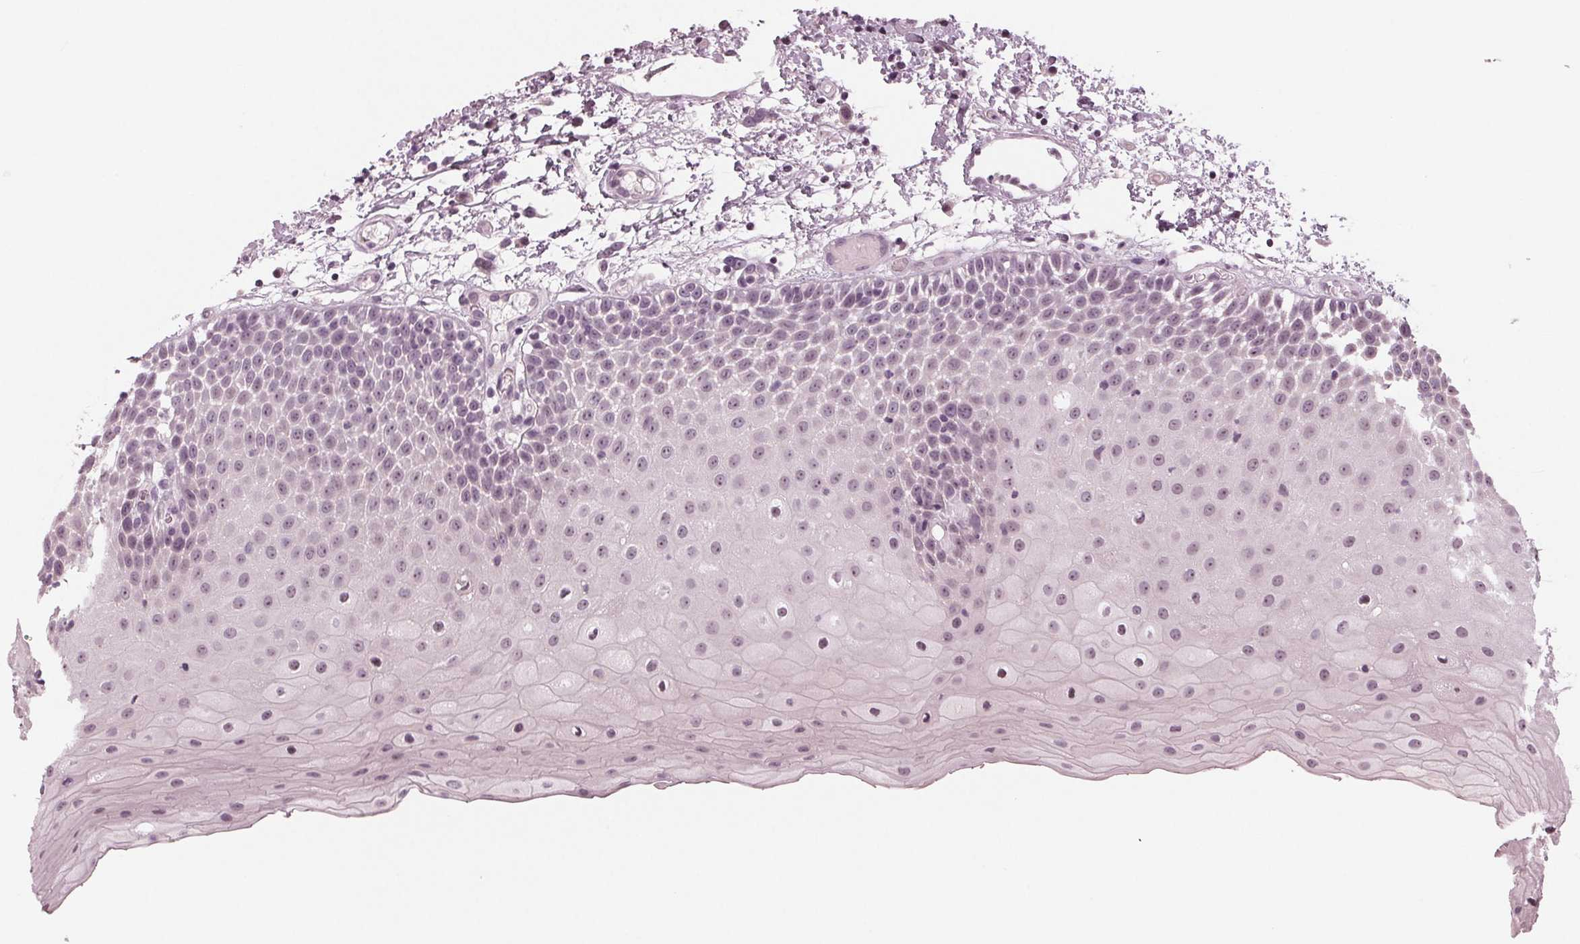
{"staining": {"intensity": "negative", "quantity": "none", "location": "none"}, "tissue": "oral mucosa", "cell_type": "Squamous epithelial cells", "image_type": "normal", "snomed": [{"axis": "morphology", "description": "Normal tissue, NOS"}, {"axis": "topography", "description": "Oral tissue"}], "caption": "This is a image of immunohistochemistry staining of unremarkable oral mucosa, which shows no positivity in squamous epithelial cells.", "gene": "ADPRHL1", "patient": {"sex": "female", "age": 82}}